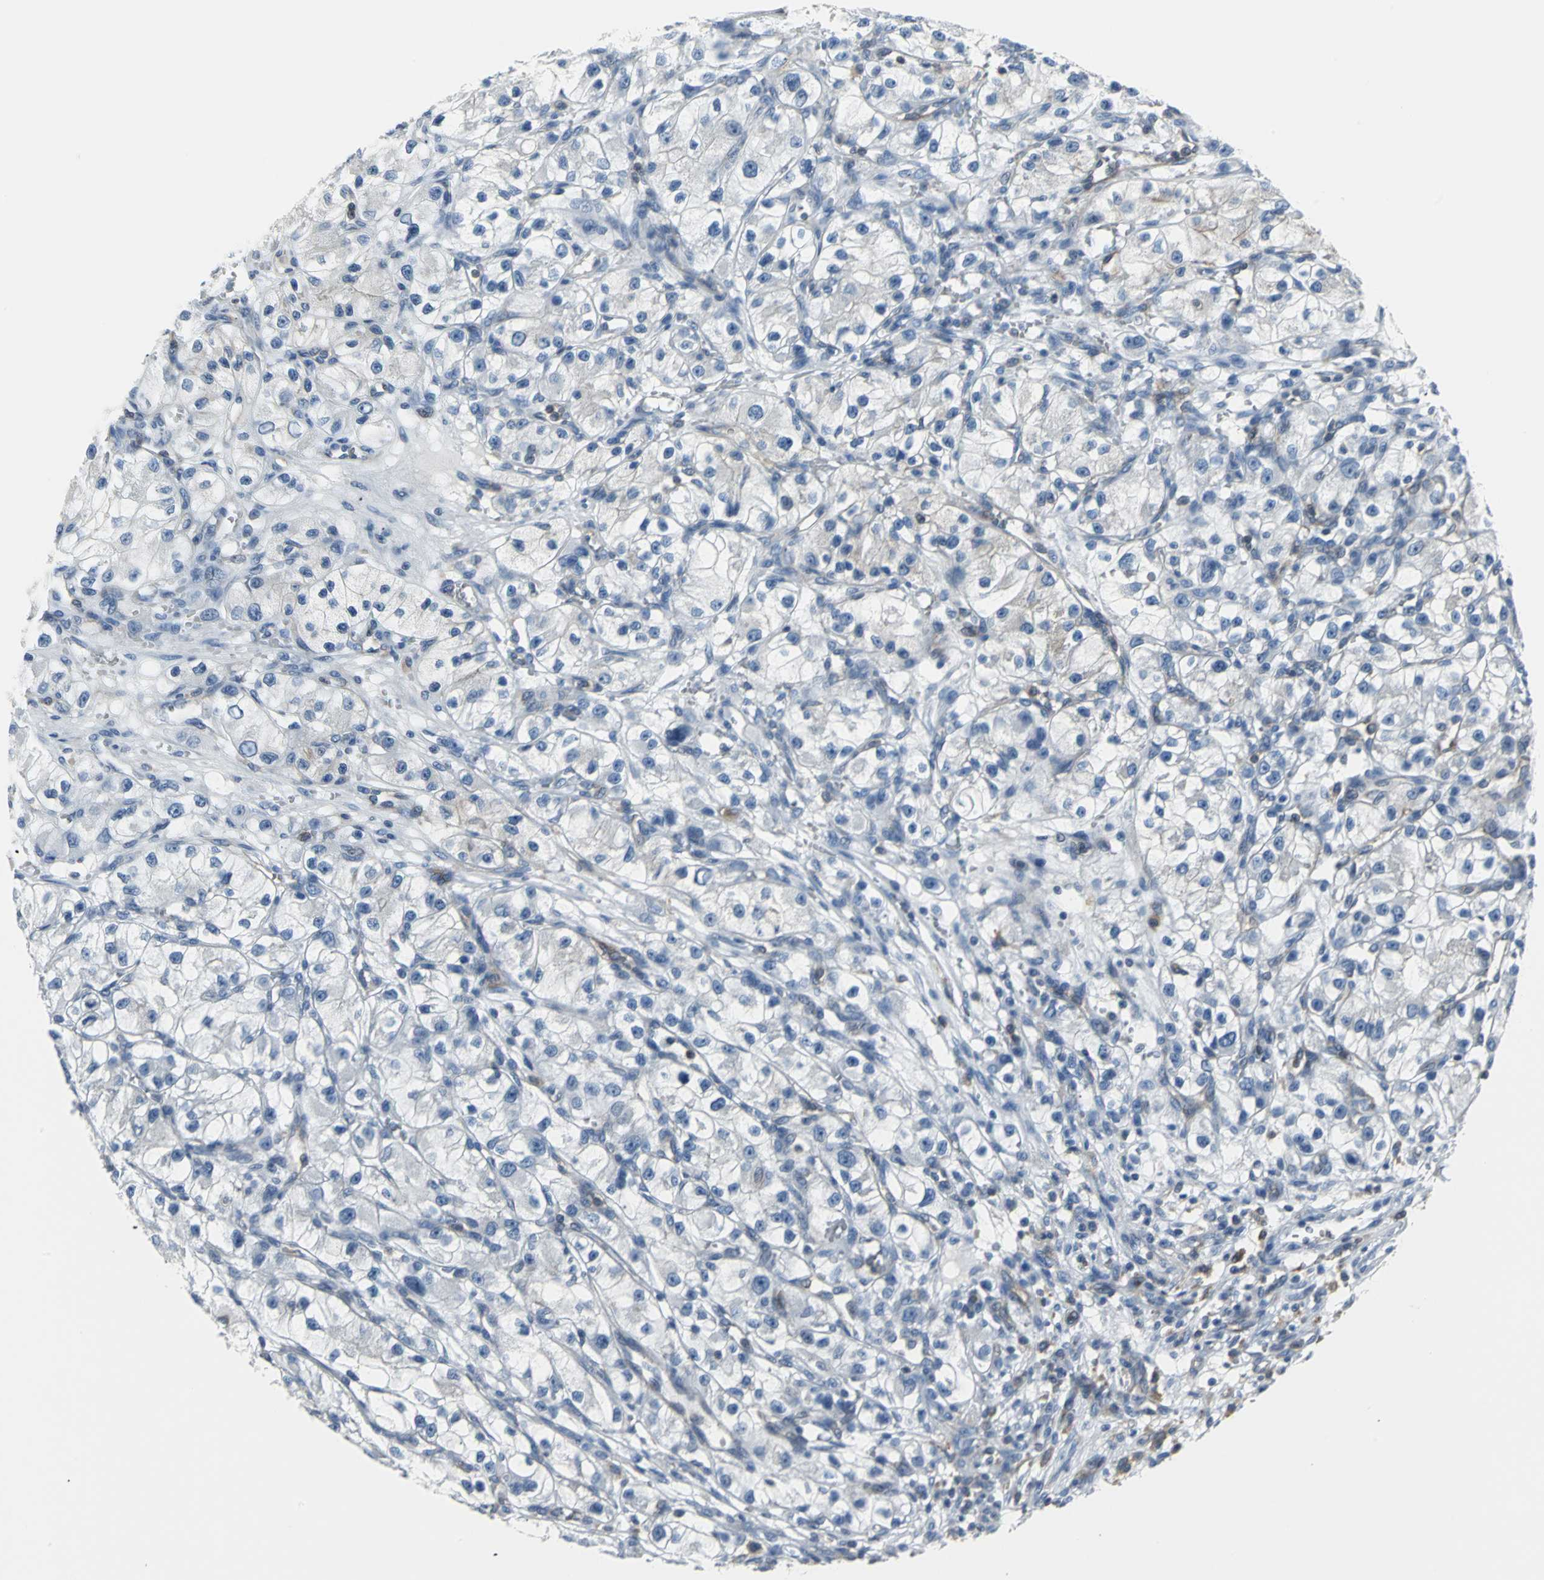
{"staining": {"intensity": "negative", "quantity": "none", "location": "none"}, "tissue": "renal cancer", "cell_type": "Tumor cells", "image_type": "cancer", "snomed": [{"axis": "morphology", "description": "Adenocarcinoma, NOS"}, {"axis": "topography", "description": "Kidney"}], "caption": "The micrograph shows no staining of tumor cells in adenocarcinoma (renal).", "gene": "IQGAP2", "patient": {"sex": "female", "age": 57}}